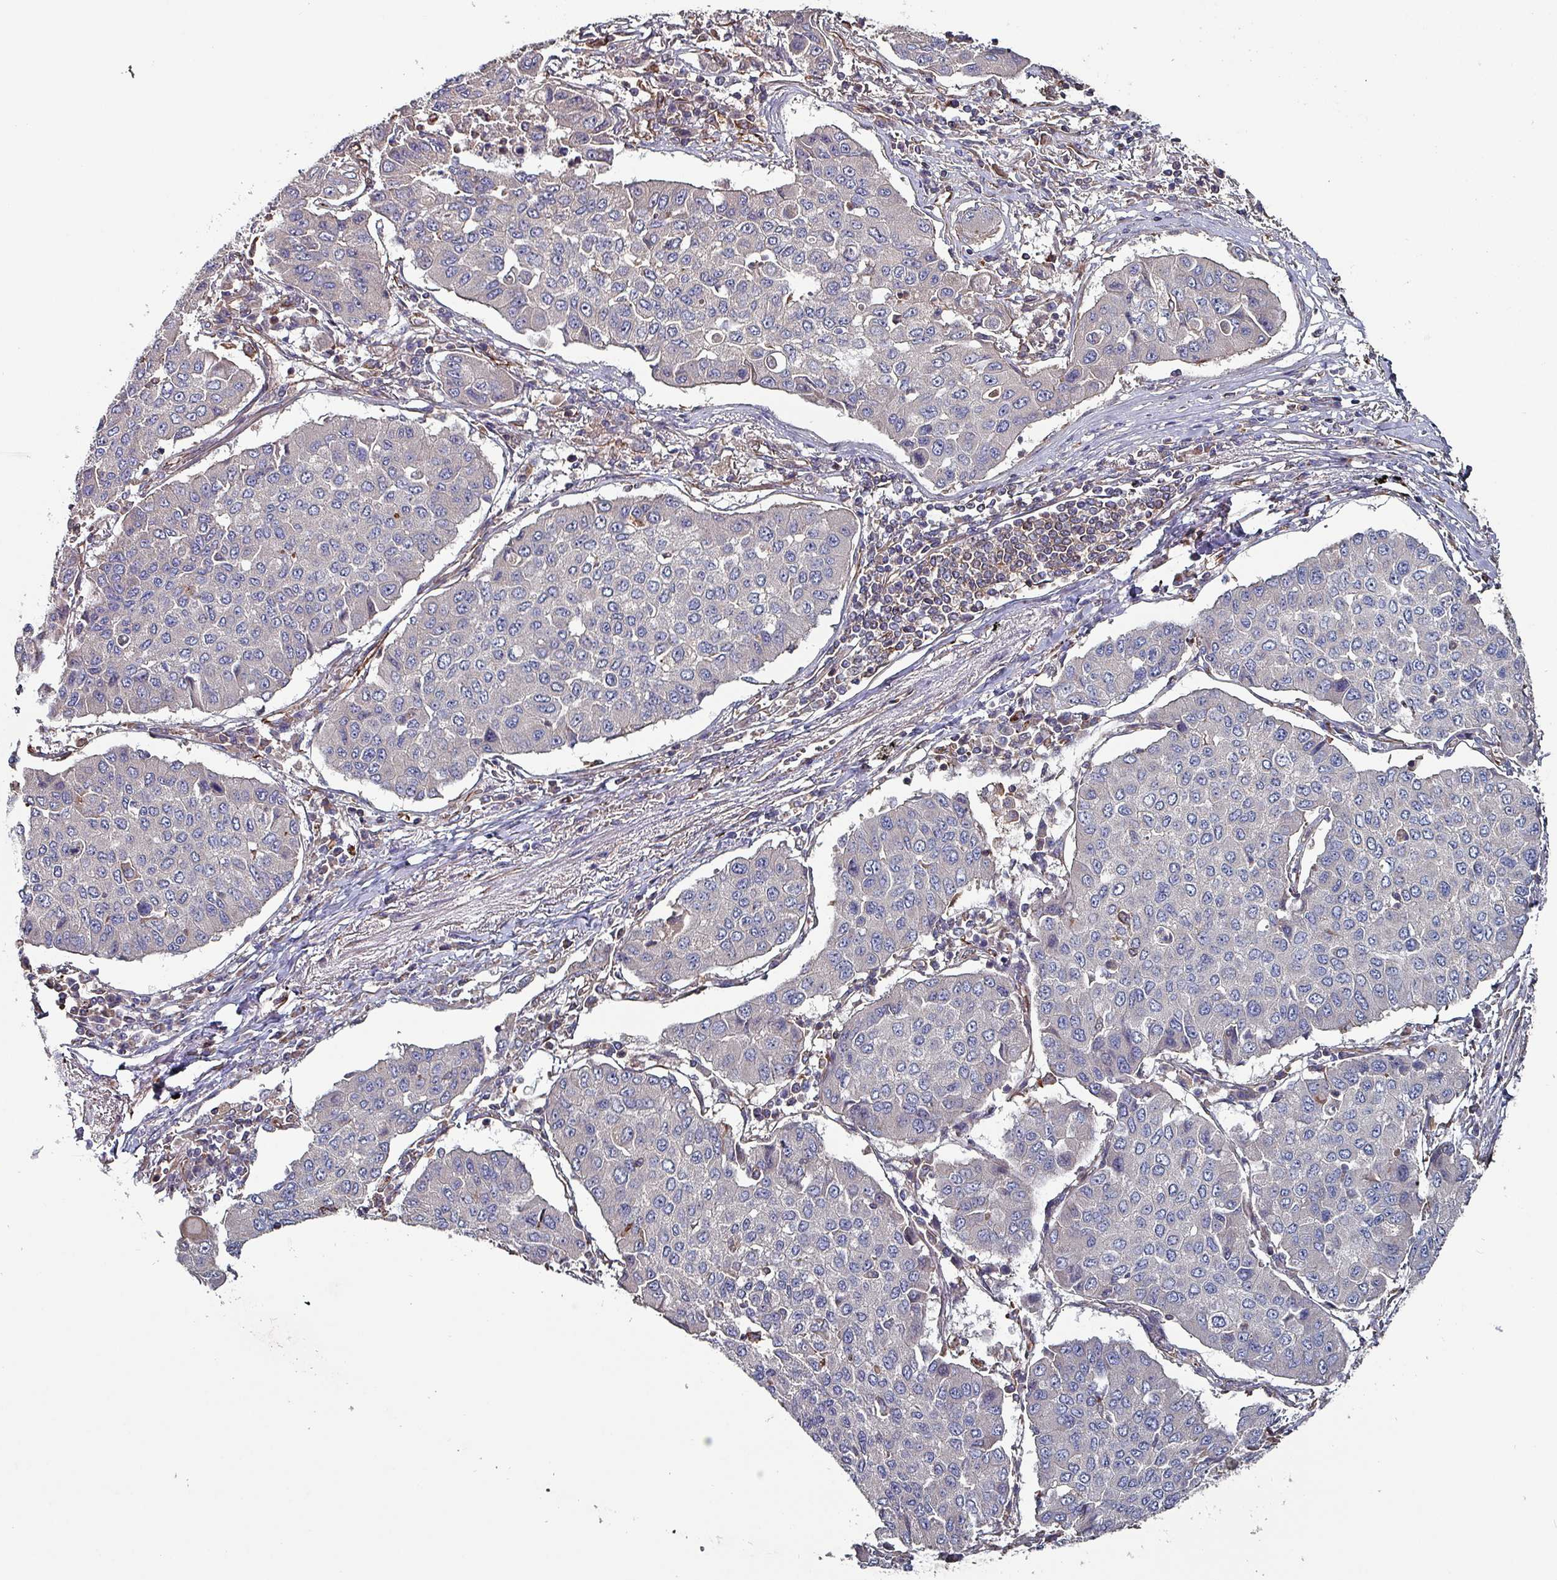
{"staining": {"intensity": "negative", "quantity": "none", "location": "none"}, "tissue": "lung cancer", "cell_type": "Tumor cells", "image_type": "cancer", "snomed": [{"axis": "morphology", "description": "Squamous cell carcinoma, NOS"}, {"axis": "topography", "description": "Lung"}], "caption": "Tumor cells are negative for brown protein staining in lung squamous cell carcinoma.", "gene": "ANO10", "patient": {"sex": "male", "age": 74}}